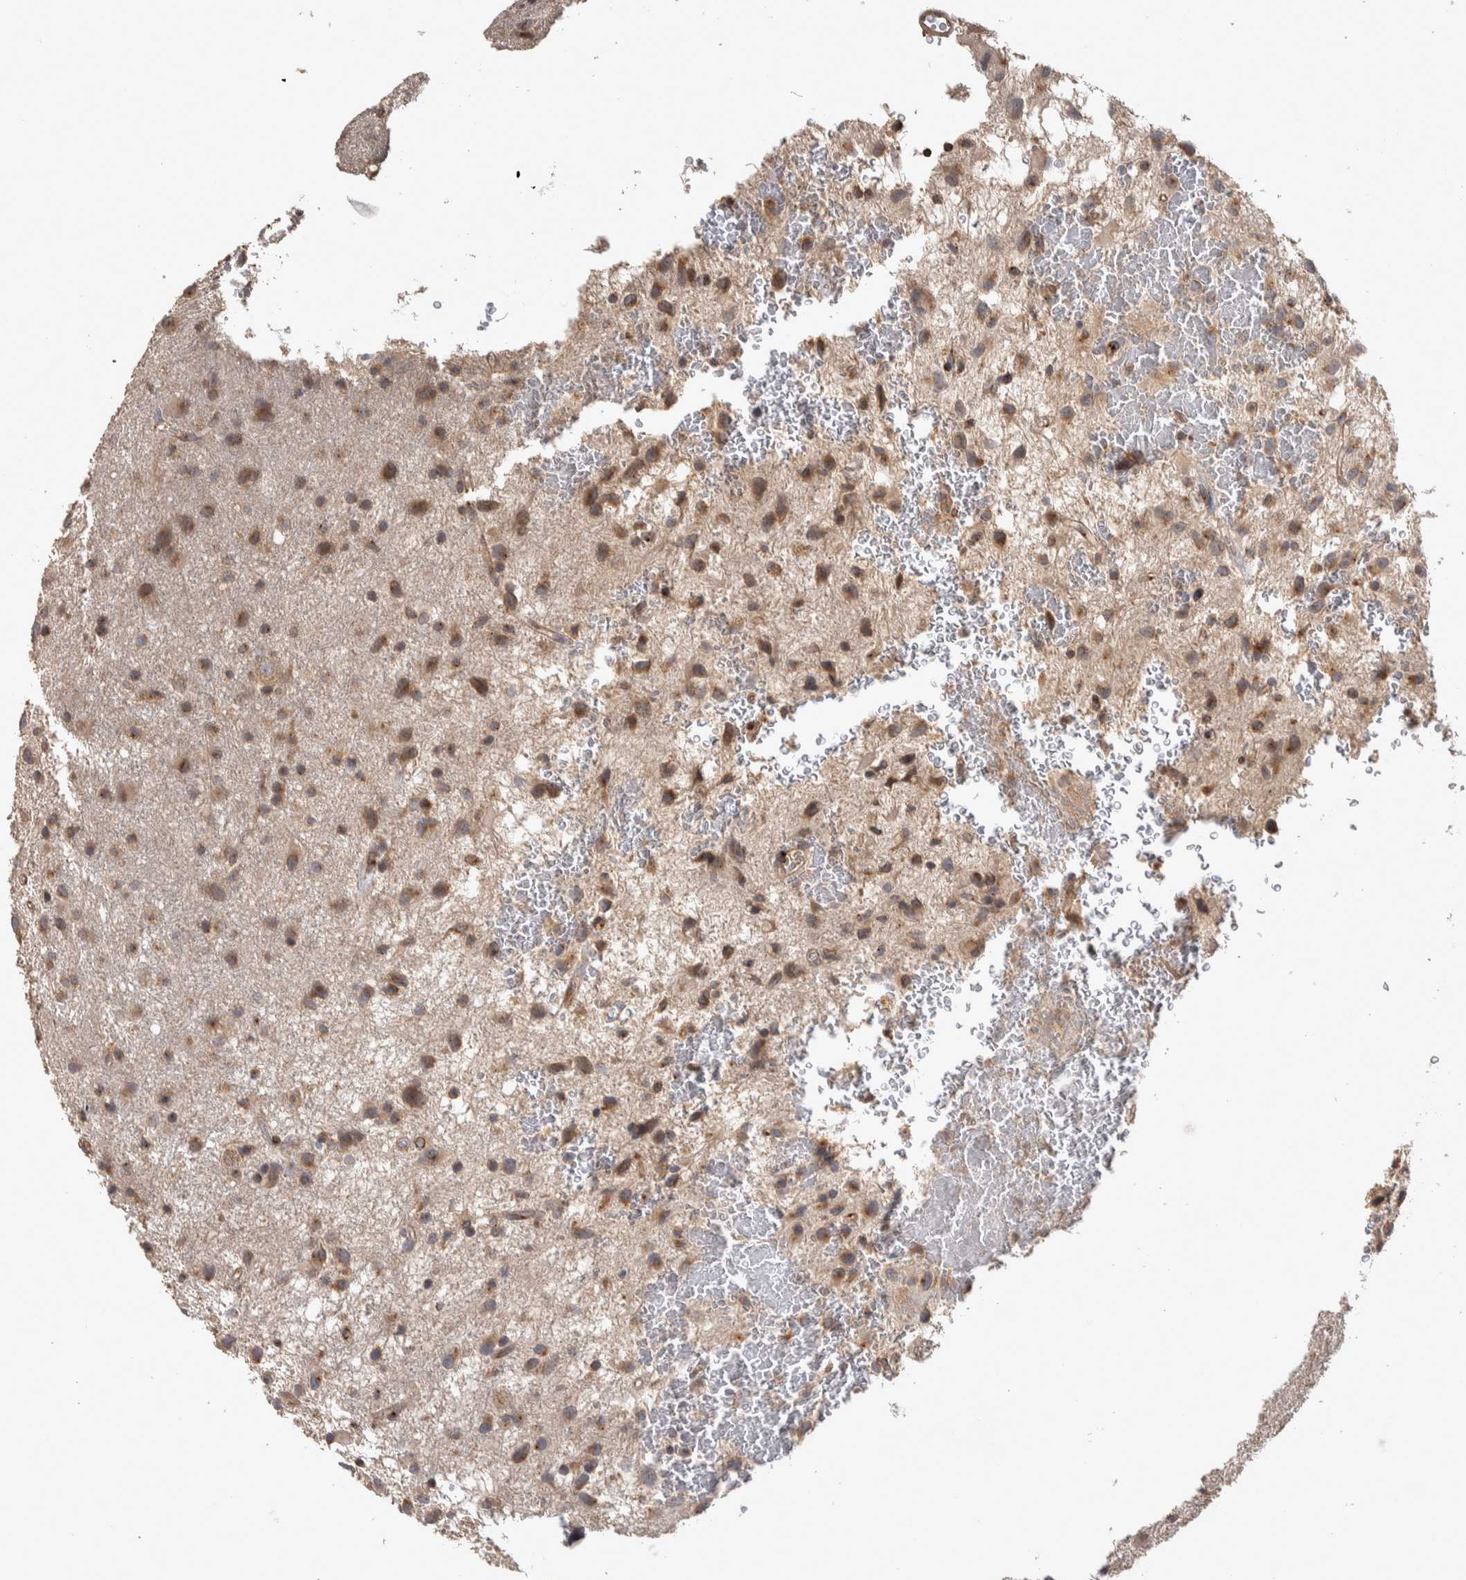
{"staining": {"intensity": "moderate", "quantity": ">75%", "location": "cytoplasmic/membranous"}, "tissue": "glioma", "cell_type": "Tumor cells", "image_type": "cancer", "snomed": [{"axis": "morphology", "description": "Glioma, malignant, Low grade"}, {"axis": "topography", "description": "Brain"}], "caption": "Immunohistochemical staining of malignant glioma (low-grade) shows medium levels of moderate cytoplasmic/membranous expression in about >75% of tumor cells.", "gene": "IFRD1", "patient": {"sex": "male", "age": 77}}